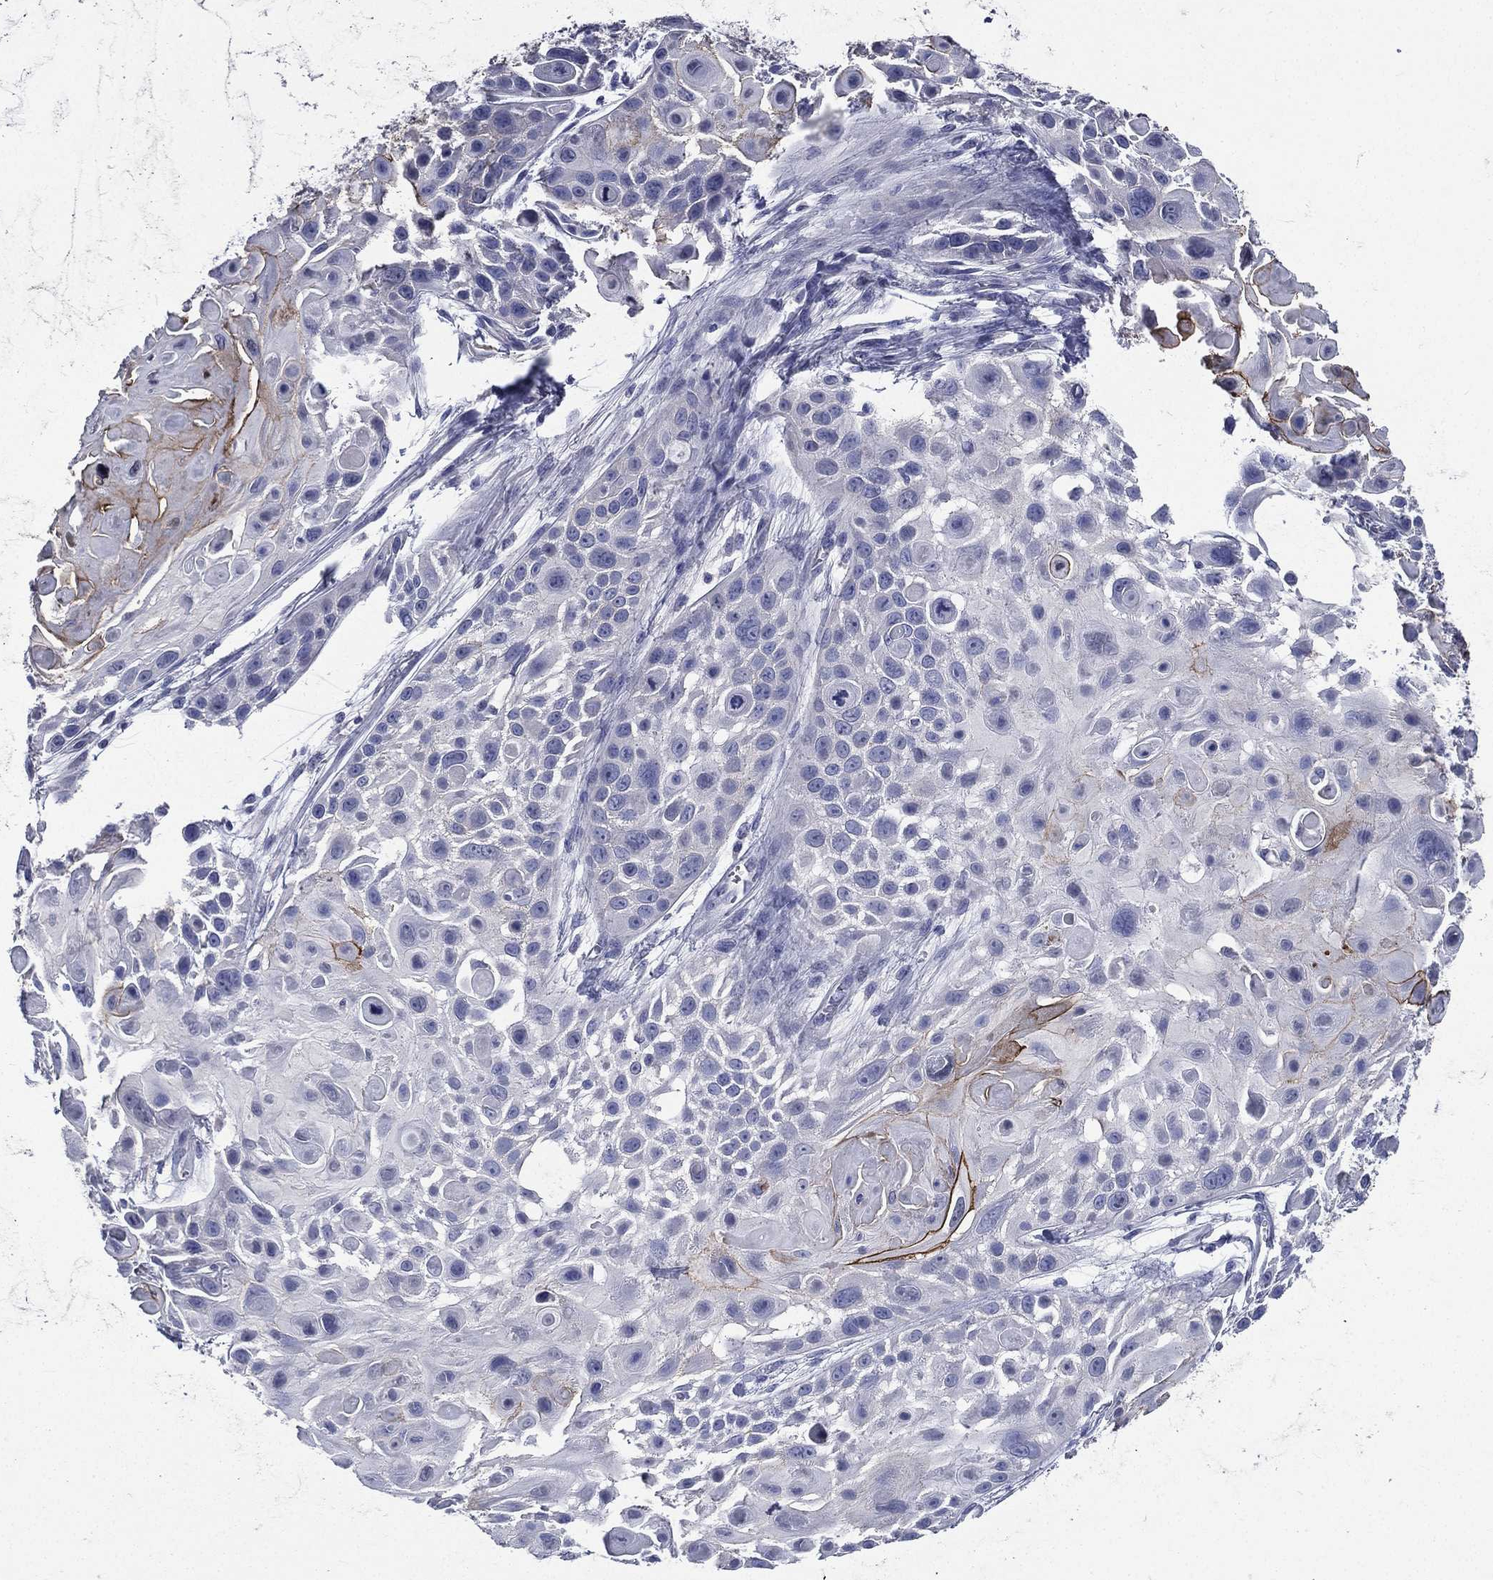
{"staining": {"intensity": "strong", "quantity": "<25%", "location": "cytoplasmic/membranous"}, "tissue": "skin cancer", "cell_type": "Tumor cells", "image_type": "cancer", "snomed": [{"axis": "morphology", "description": "Squamous cell carcinoma, NOS"}, {"axis": "topography", "description": "Skin"}, {"axis": "topography", "description": "Anal"}], "caption": "A brown stain highlights strong cytoplasmic/membranous staining of a protein in human skin cancer (squamous cell carcinoma) tumor cells. (Brightfield microscopy of DAB IHC at high magnification).", "gene": "TGM1", "patient": {"sex": "female", "age": 75}}